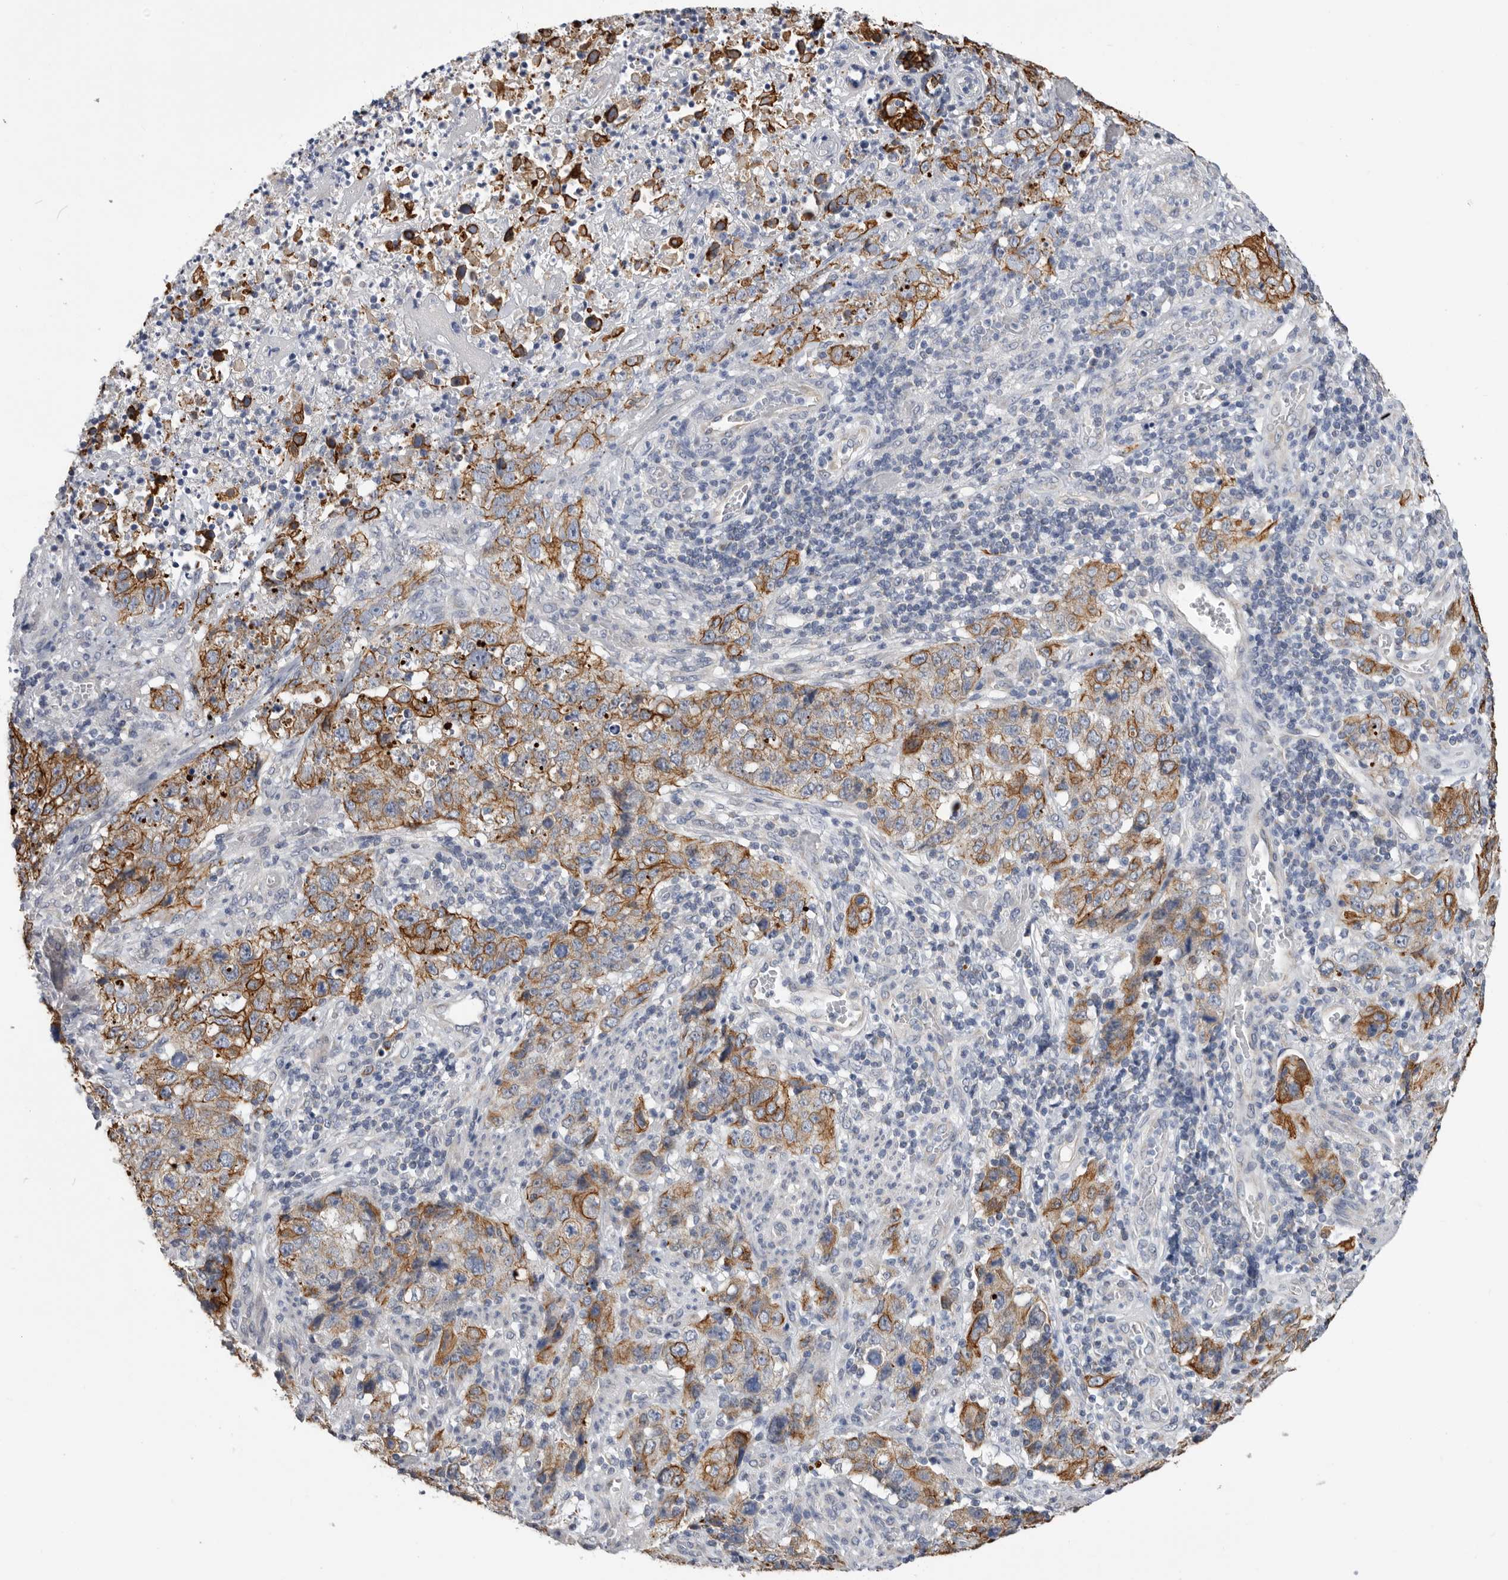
{"staining": {"intensity": "moderate", "quantity": ">75%", "location": "cytoplasmic/membranous"}, "tissue": "stomach cancer", "cell_type": "Tumor cells", "image_type": "cancer", "snomed": [{"axis": "morphology", "description": "Adenocarcinoma, NOS"}, {"axis": "topography", "description": "Stomach"}], "caption": "Tumor cells exhibit medium levels of moderate cytoplasmic/membranous expression in approximately >75% of cells in stomach adenocarcinoma.", "gene": "MTFR1L", "patient": {"sex": "male", "age": 48}}